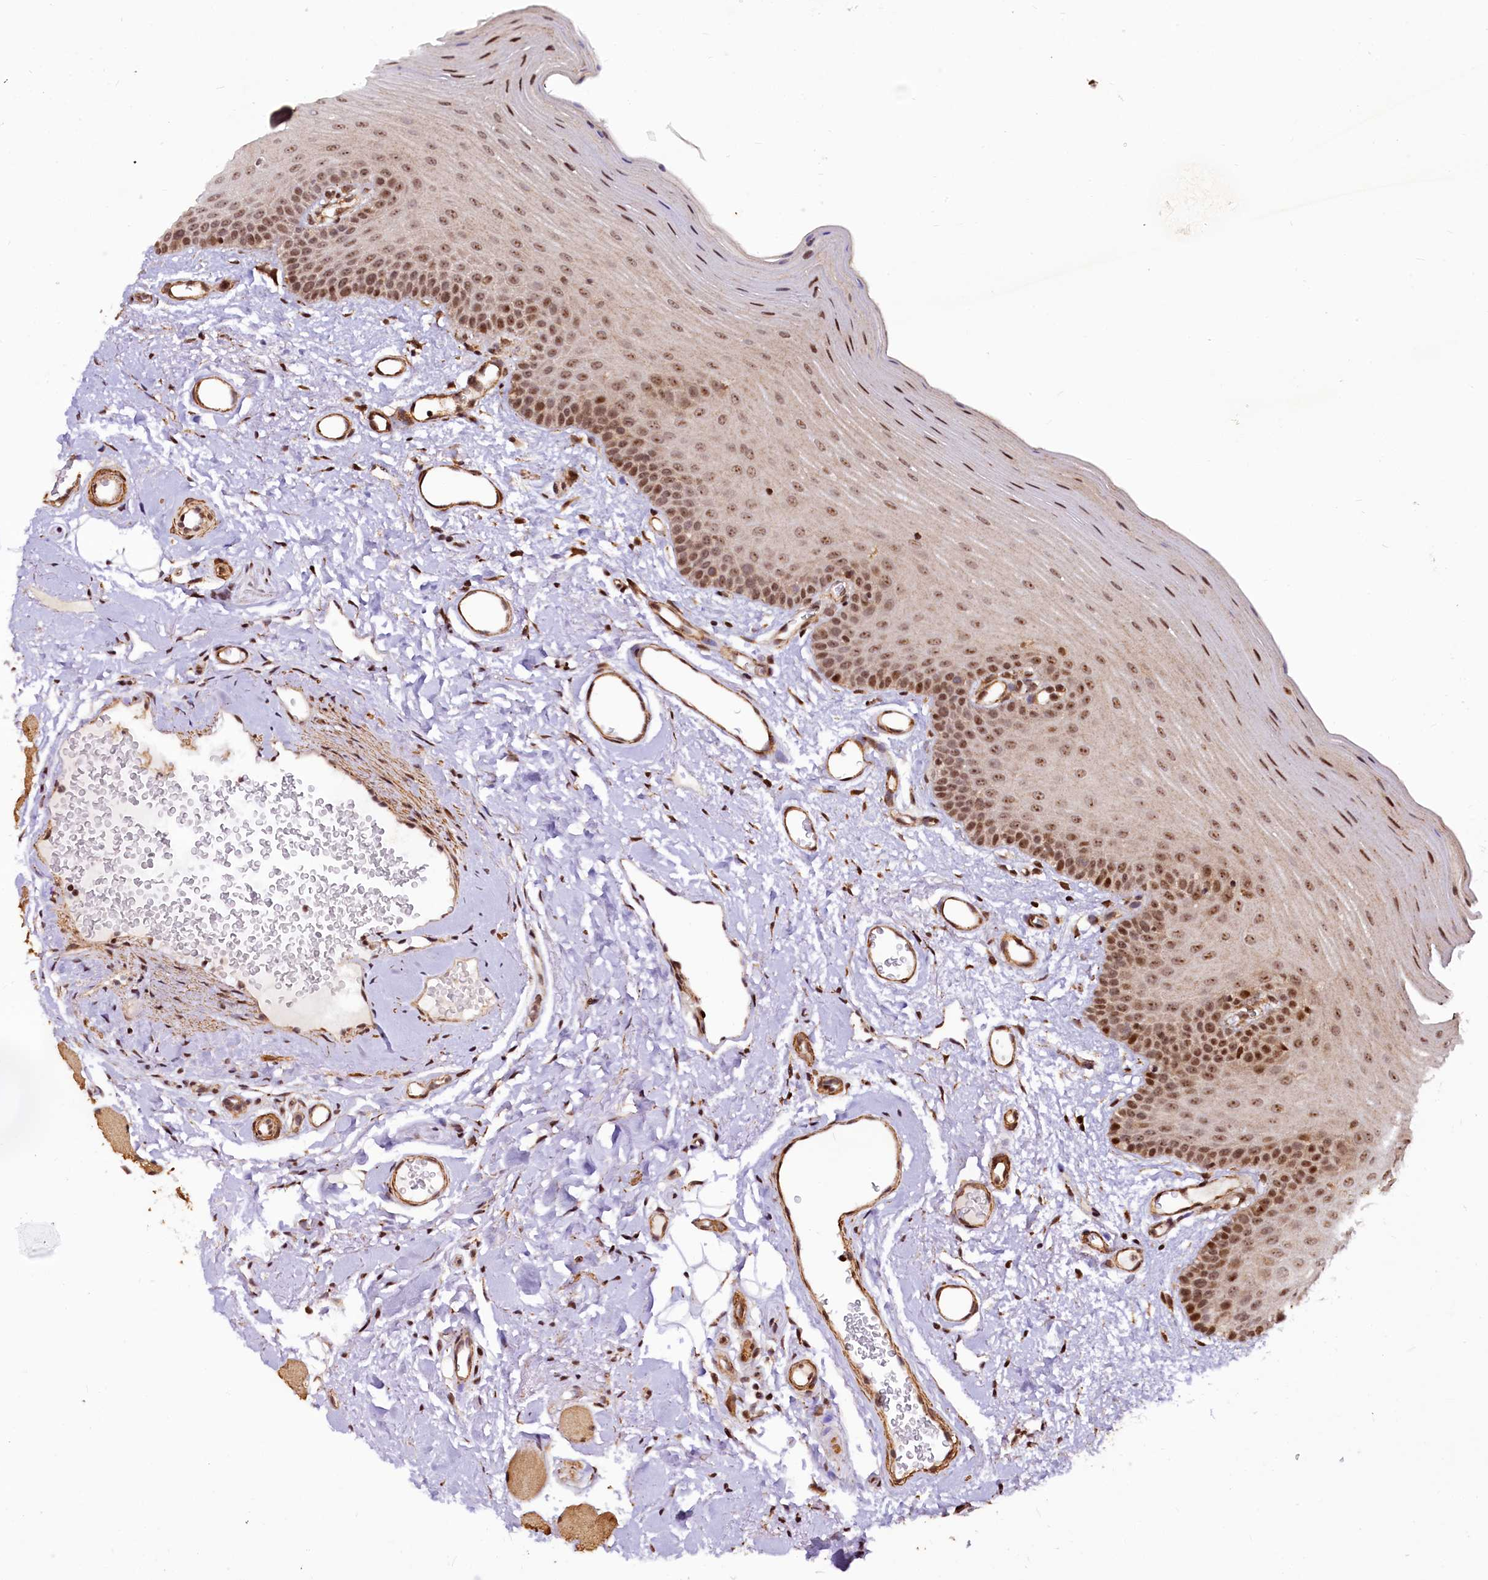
{"staining": {"intensity": "moderate", "quantity": ">75%", "location": "nuclear"}, "tissue": "oral mucosa", "cell_type": "Squamous epithelial cells", "image_type": "normal", "snomed": [{"axis": "morphology", "description": "Normal tissue, NOS"}, {"axis": "topography", "description": "Oral tissue"}], "caption": "Immunohistochemistry (IHC) (DAB (3,3'-diaminobenzidine)) staining of unremarkable oral mucosa demonstrates moderate nuclear protein positivity in approximately >75% of squamous epithelial cells.", "gene": "PDS5B", "patient": {"sex": "male", "age": 68}}